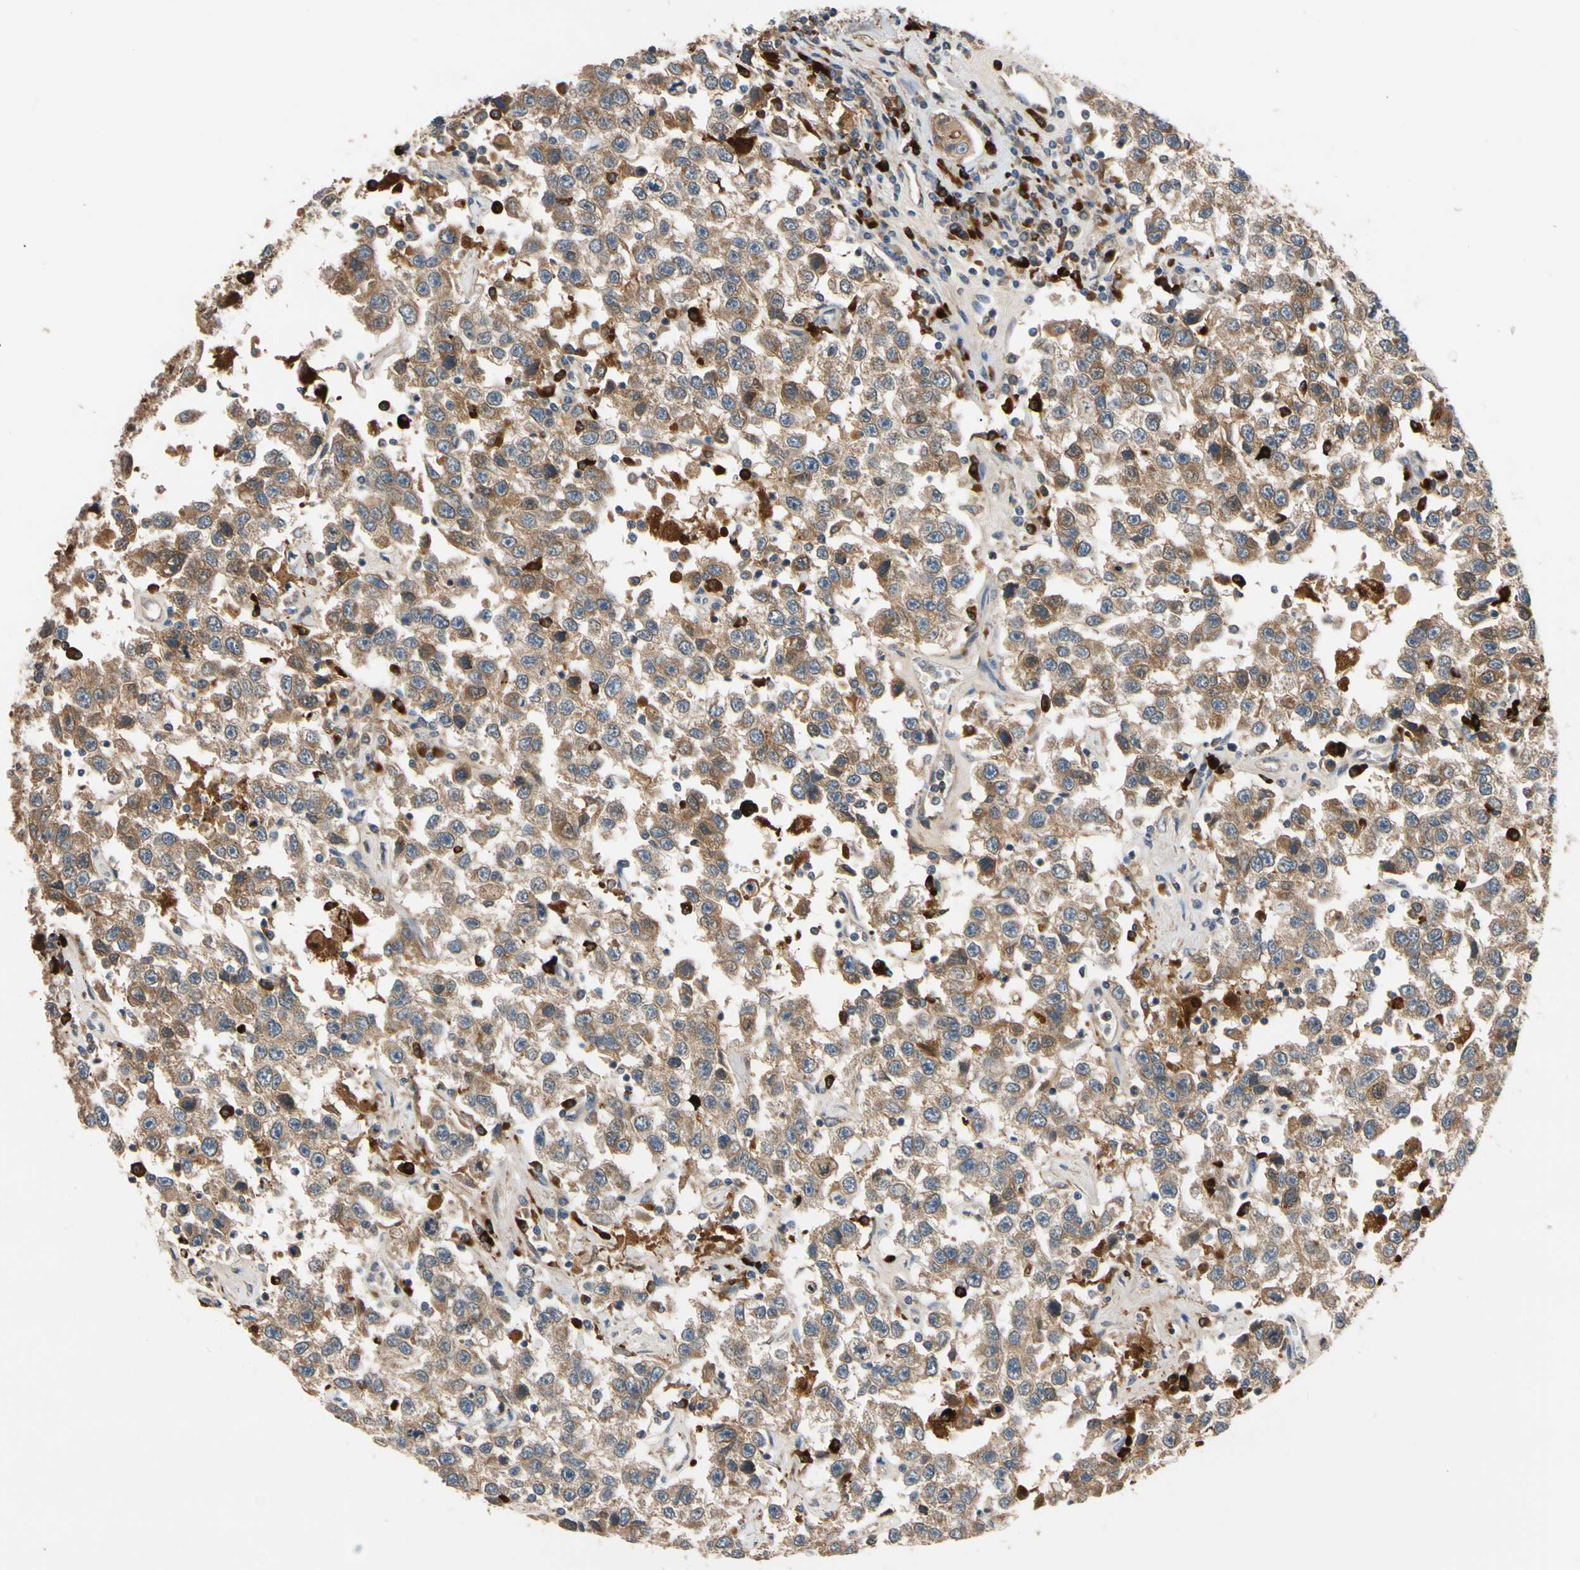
{"staining": {"intensity": "moderate", "quantity": ">75%", "location": "cytoplasmic/membranous"}, "tissue": "testis cancer", "cell_type": "Tumor cells", "image_type": "cancer", "snomed": [{"axis": "morphology", "description": "Seminoma, NOS"}, {"axis": "topography", "description": "Testis"}], "caption": "Protein staining shows moderate cytoplasmic/membranous positivity in about >75% of tumor cells in seminoma (testis). The protein is stained brown, and the nuclei are stained in blue (DAB IHC with brightfield microscopy, high magnification).", "gene": "FGD6", "patient": {"sex": "male", "age": 41}}